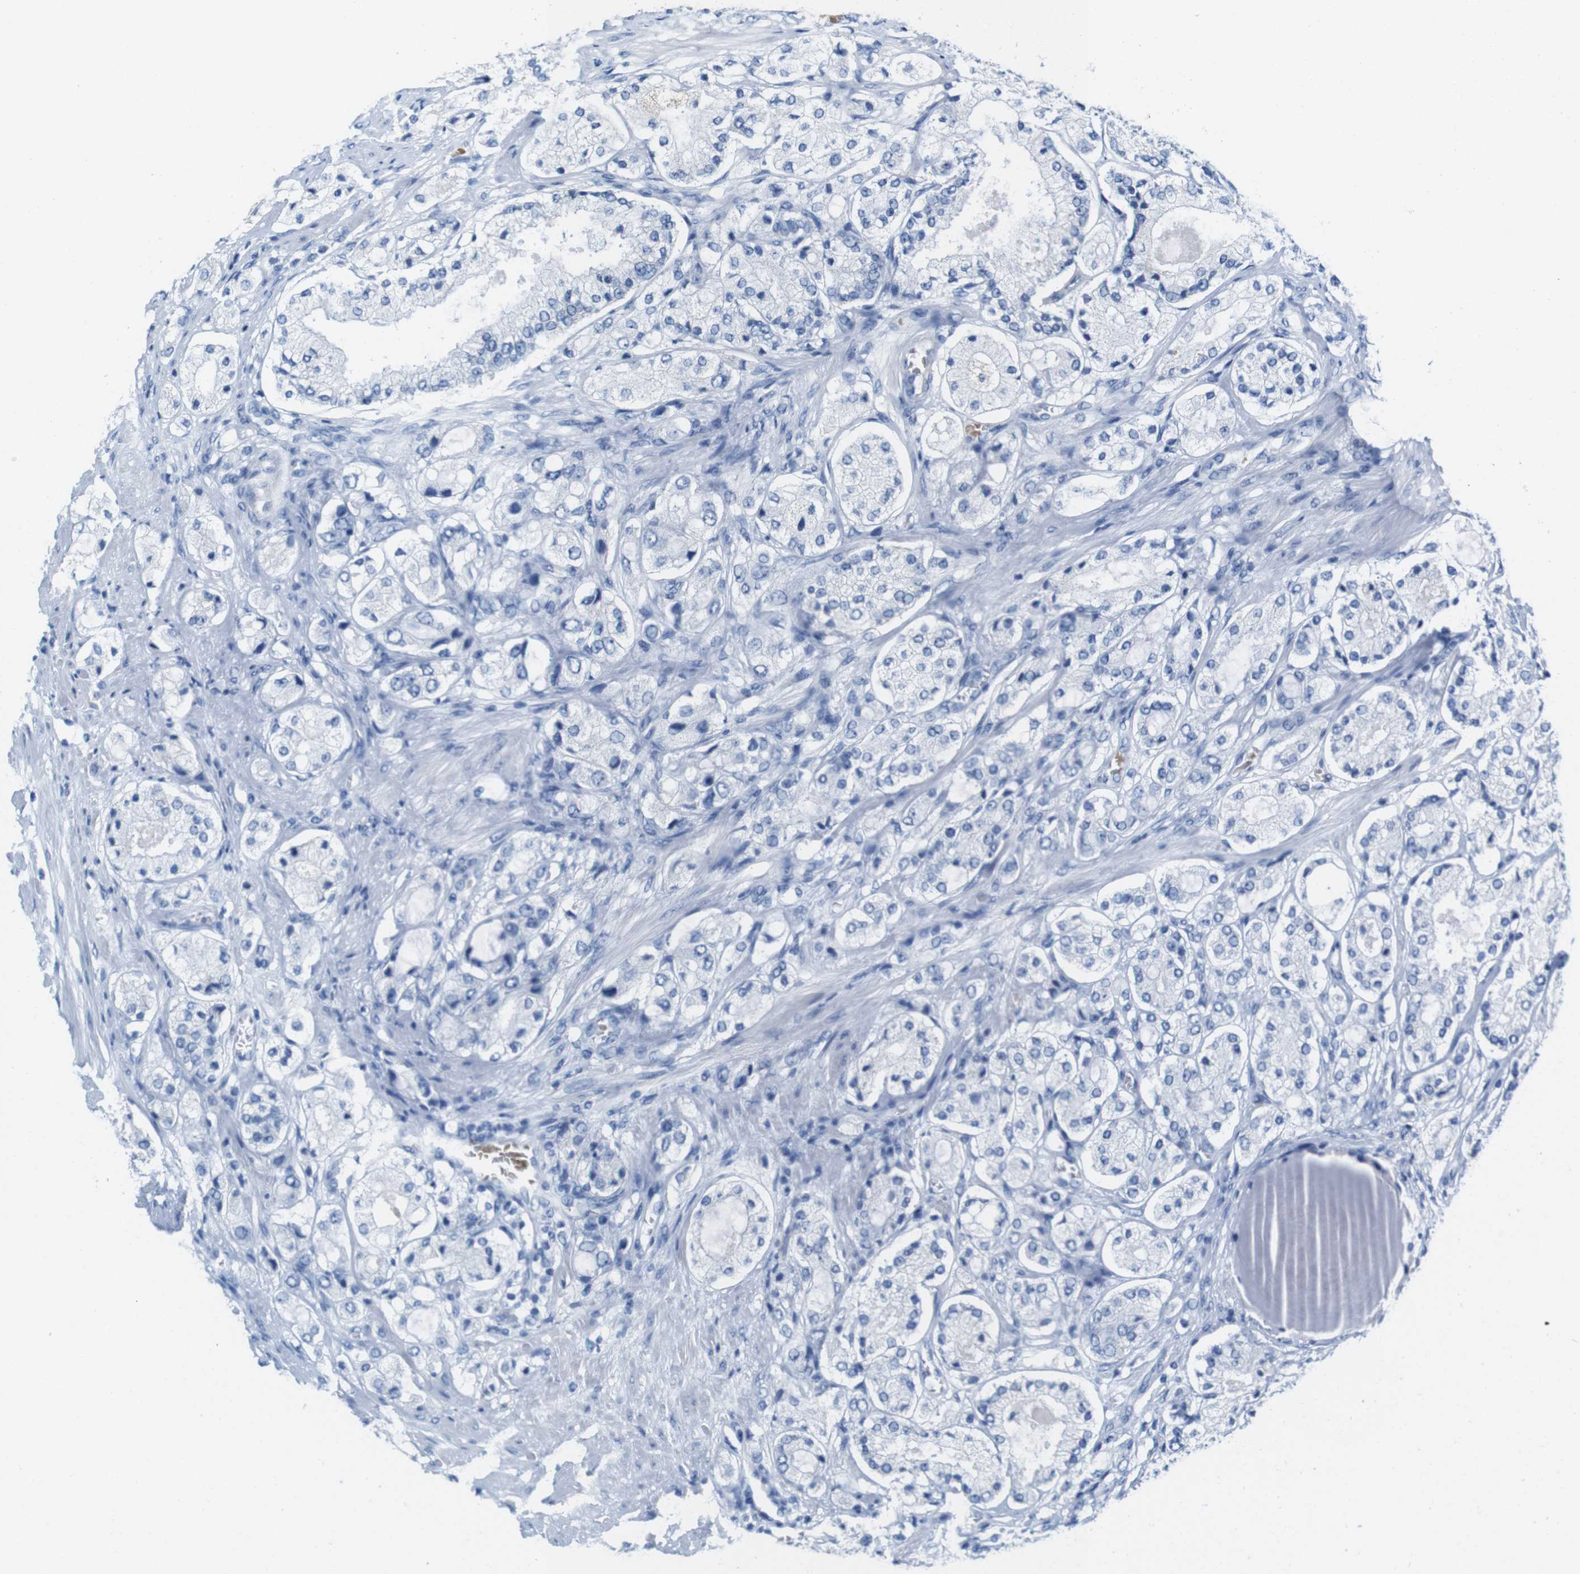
{"staining": {"intensity": "negative", "quantity": "none", "location": "none"}, "tissue": "prostate cancer", "cell_type": "Tumor cells", "image_type": "cancer", "snomed": [{"axis": "morphology", "description": "Adenocarcinoma, High grade"}, {"axis": "topography", "description": "Prostate"}], "caption": "IHC of prostate high-grade adenocarcinoma reveals no positivity in tumor cells.", "gene": "IGSF8", "patient": {"sex": "male", "age": 65}}